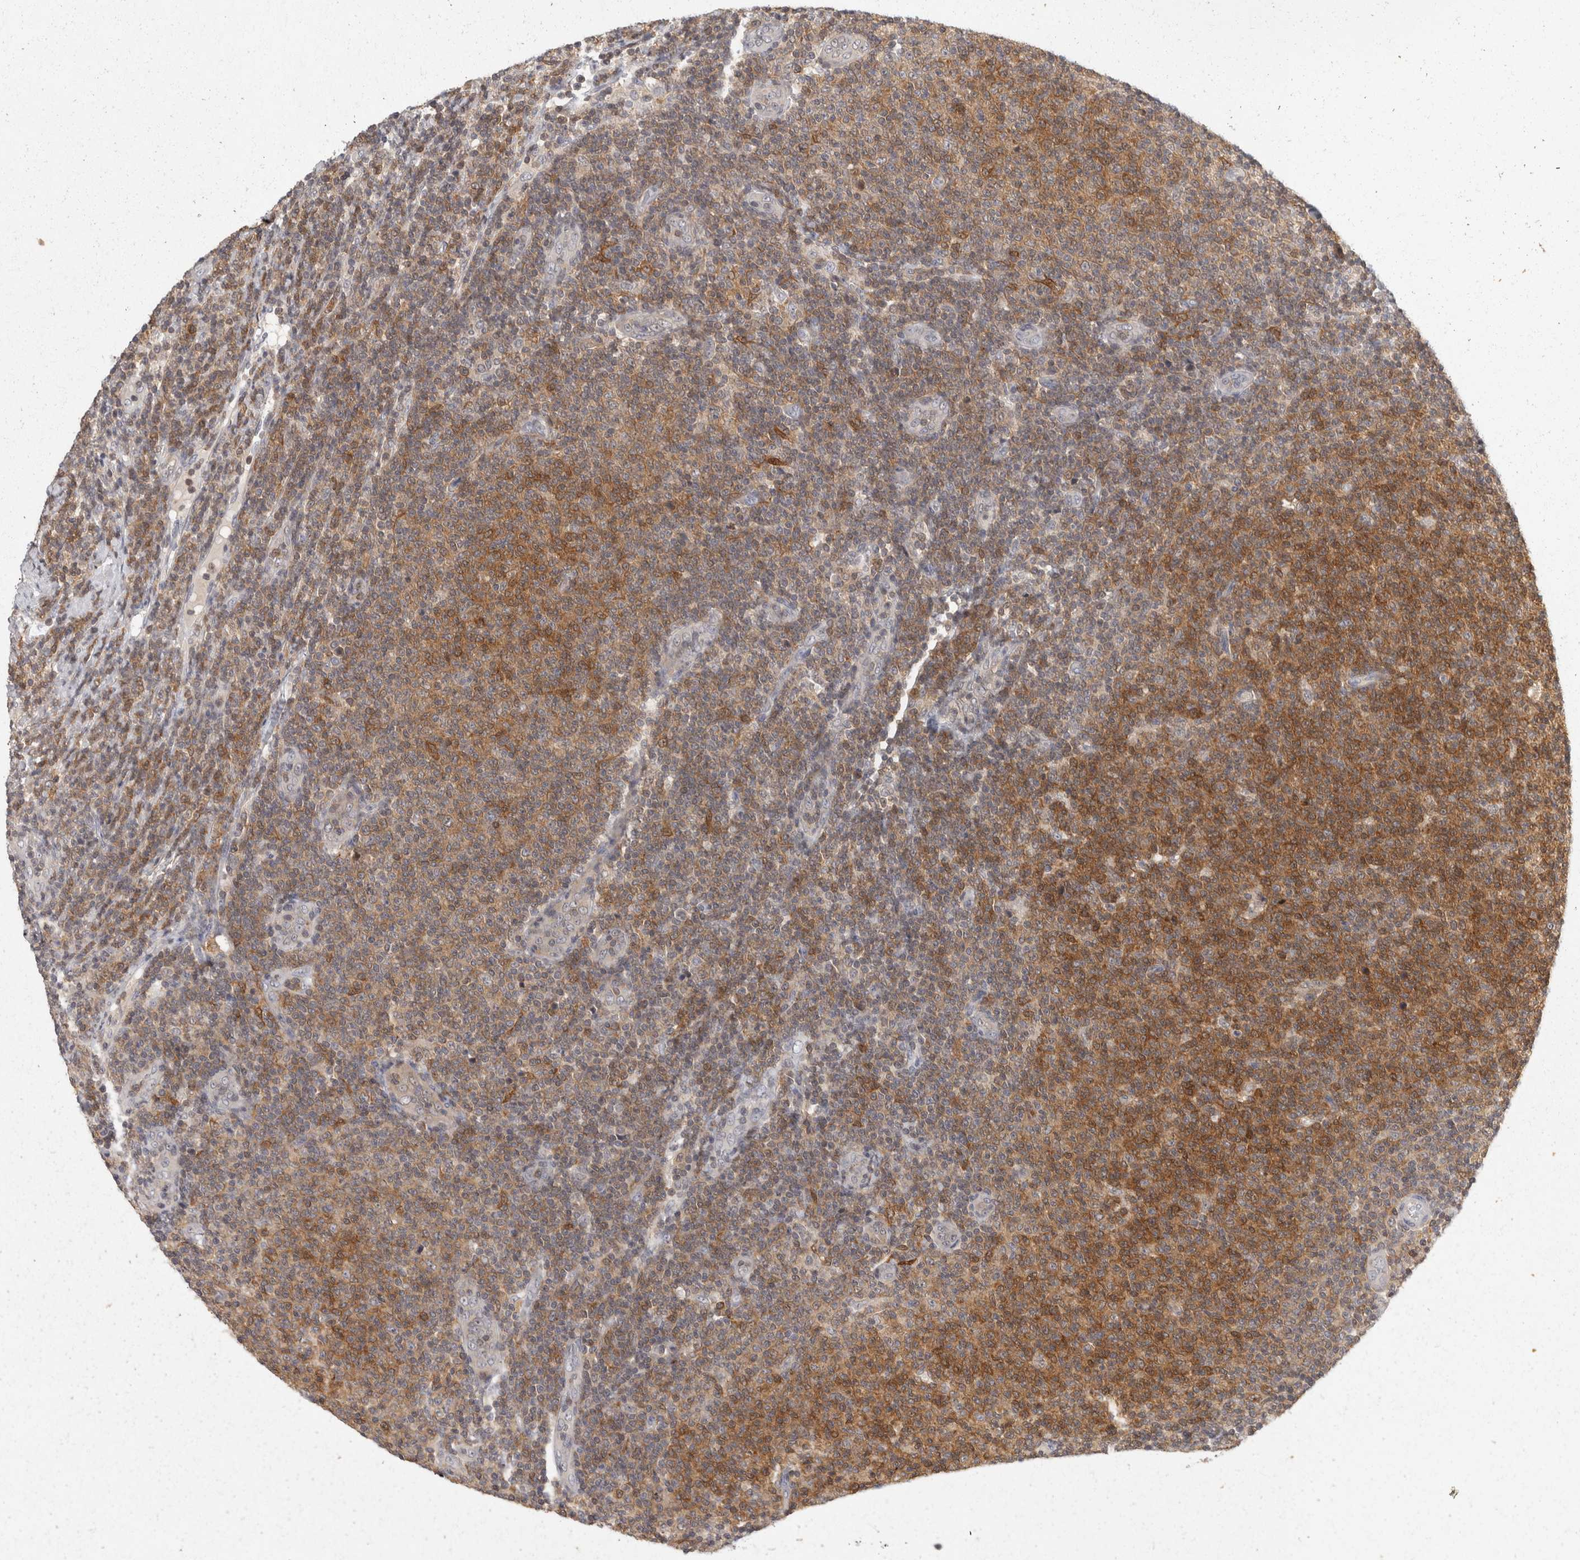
{"staining": {"intensity": "moderate", "quantity": "25%-75%", "location": "cytoplasmic/membranous"}, "tissue": "lymphoma", "cell_type": "Tumor cells", "image_type": "cancer", "snomed": [{"axis": "morphology", "description": "Malignant lymphoma, non-Hodgkin's type, Low grade"}, {"axis": "topography", "description": "Lymph node"}], "caption": "High-power microscopy captured an immunohistochemistry (IHC) histopathology image of lymphoma, revealing moderate cytoplasmic/membranous staining in approximately 25%-75% of tumor cells.", "gene": "ACAT2", "patient": {"sex": "male", "age": 66}}